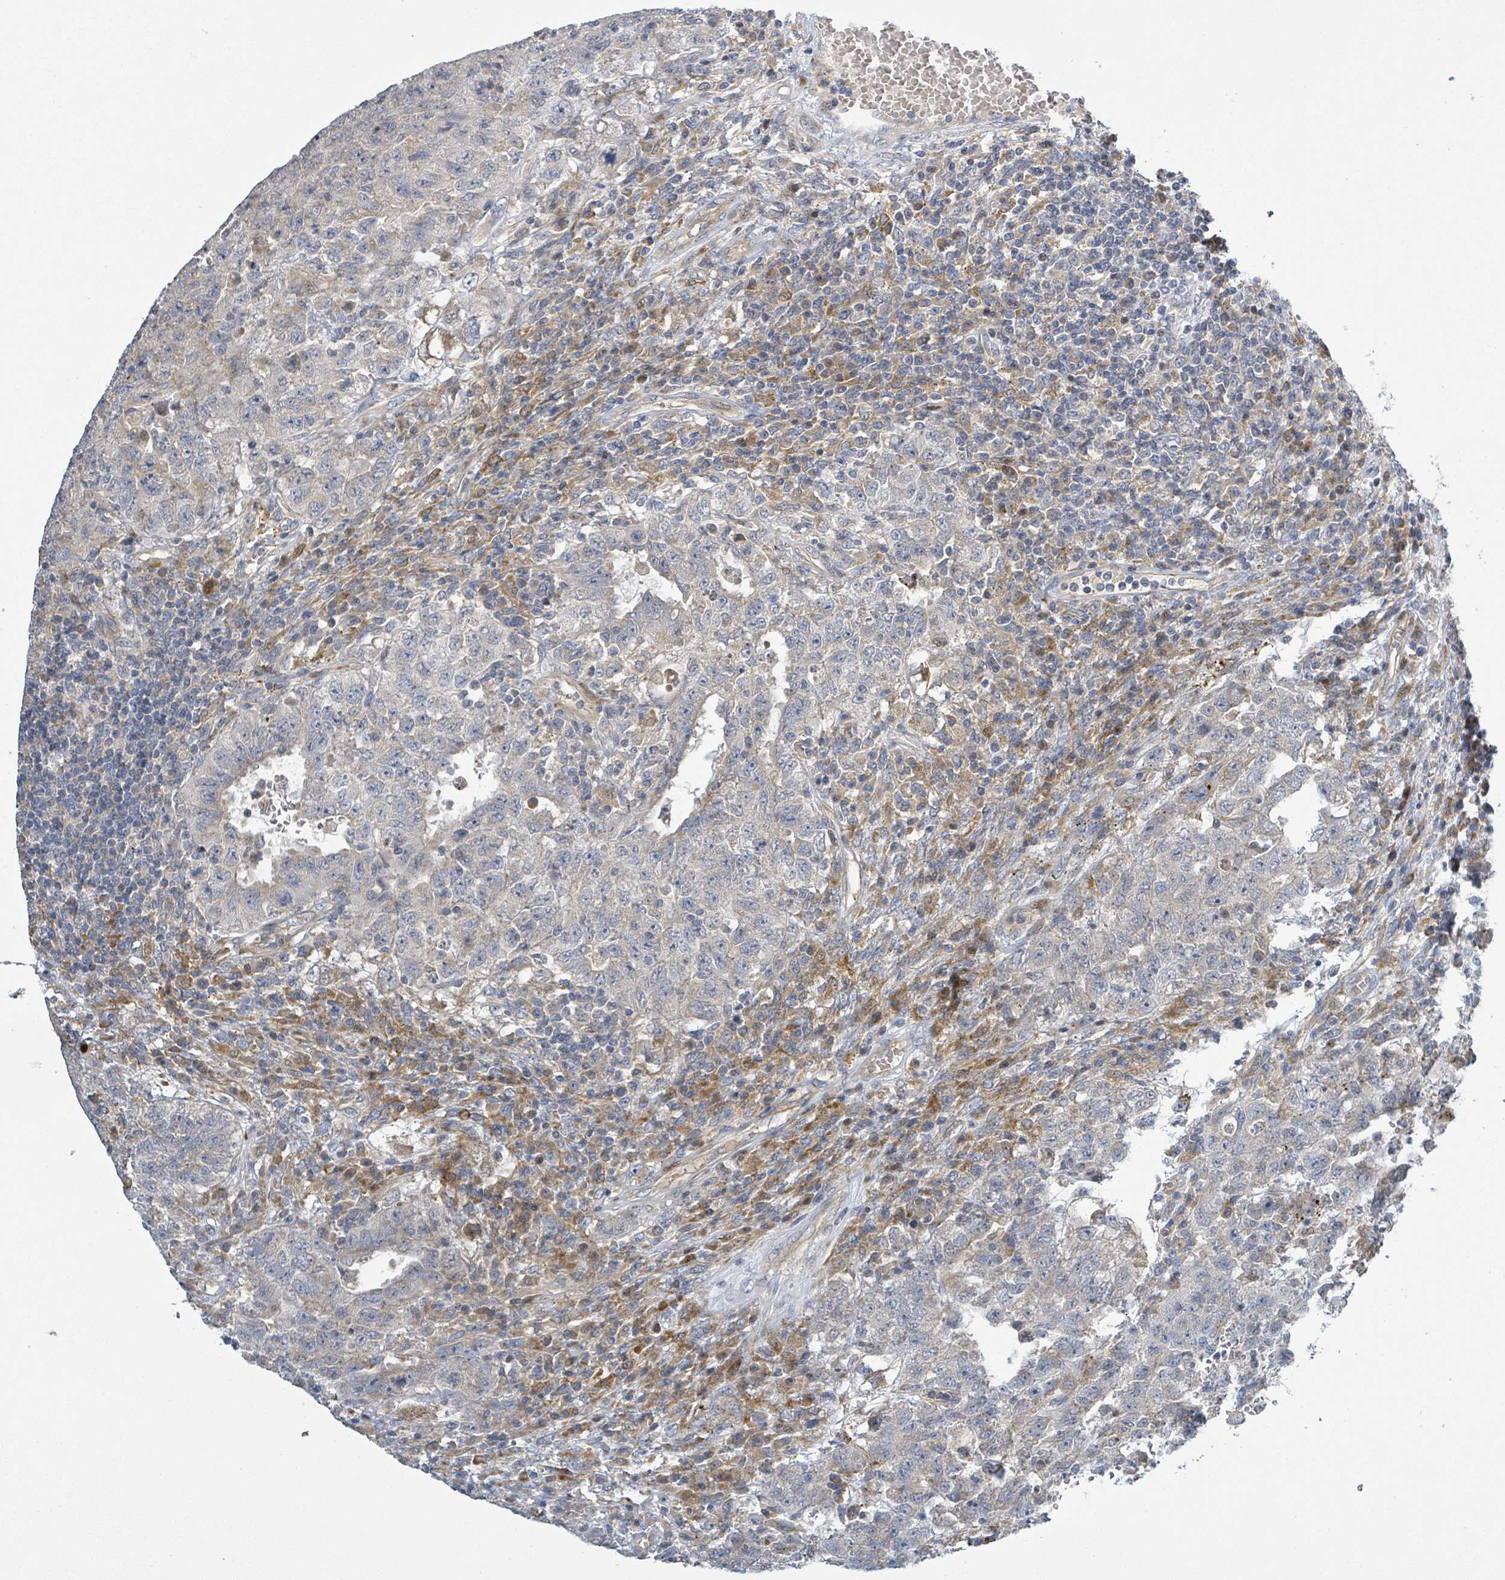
{"staining": {"intensity": "weak", "quantity": "<25%", "location": "cytoplasmic/membranous"}, "tissue": "testis cancer", "cell_type": "Tumor cells", "image_type": "cancer", "snomed": [{"axis": "morphology", "description": "Carcinoma, Embryonal, NOS"}, {"axis": "topography", "description": "Testis"}], "caption": "Histopathology image shows no protein staining in tumor cells of testis cancer tissue.", "gene": "CFAP210", "patient": {"sex": "male", "age": 26}}